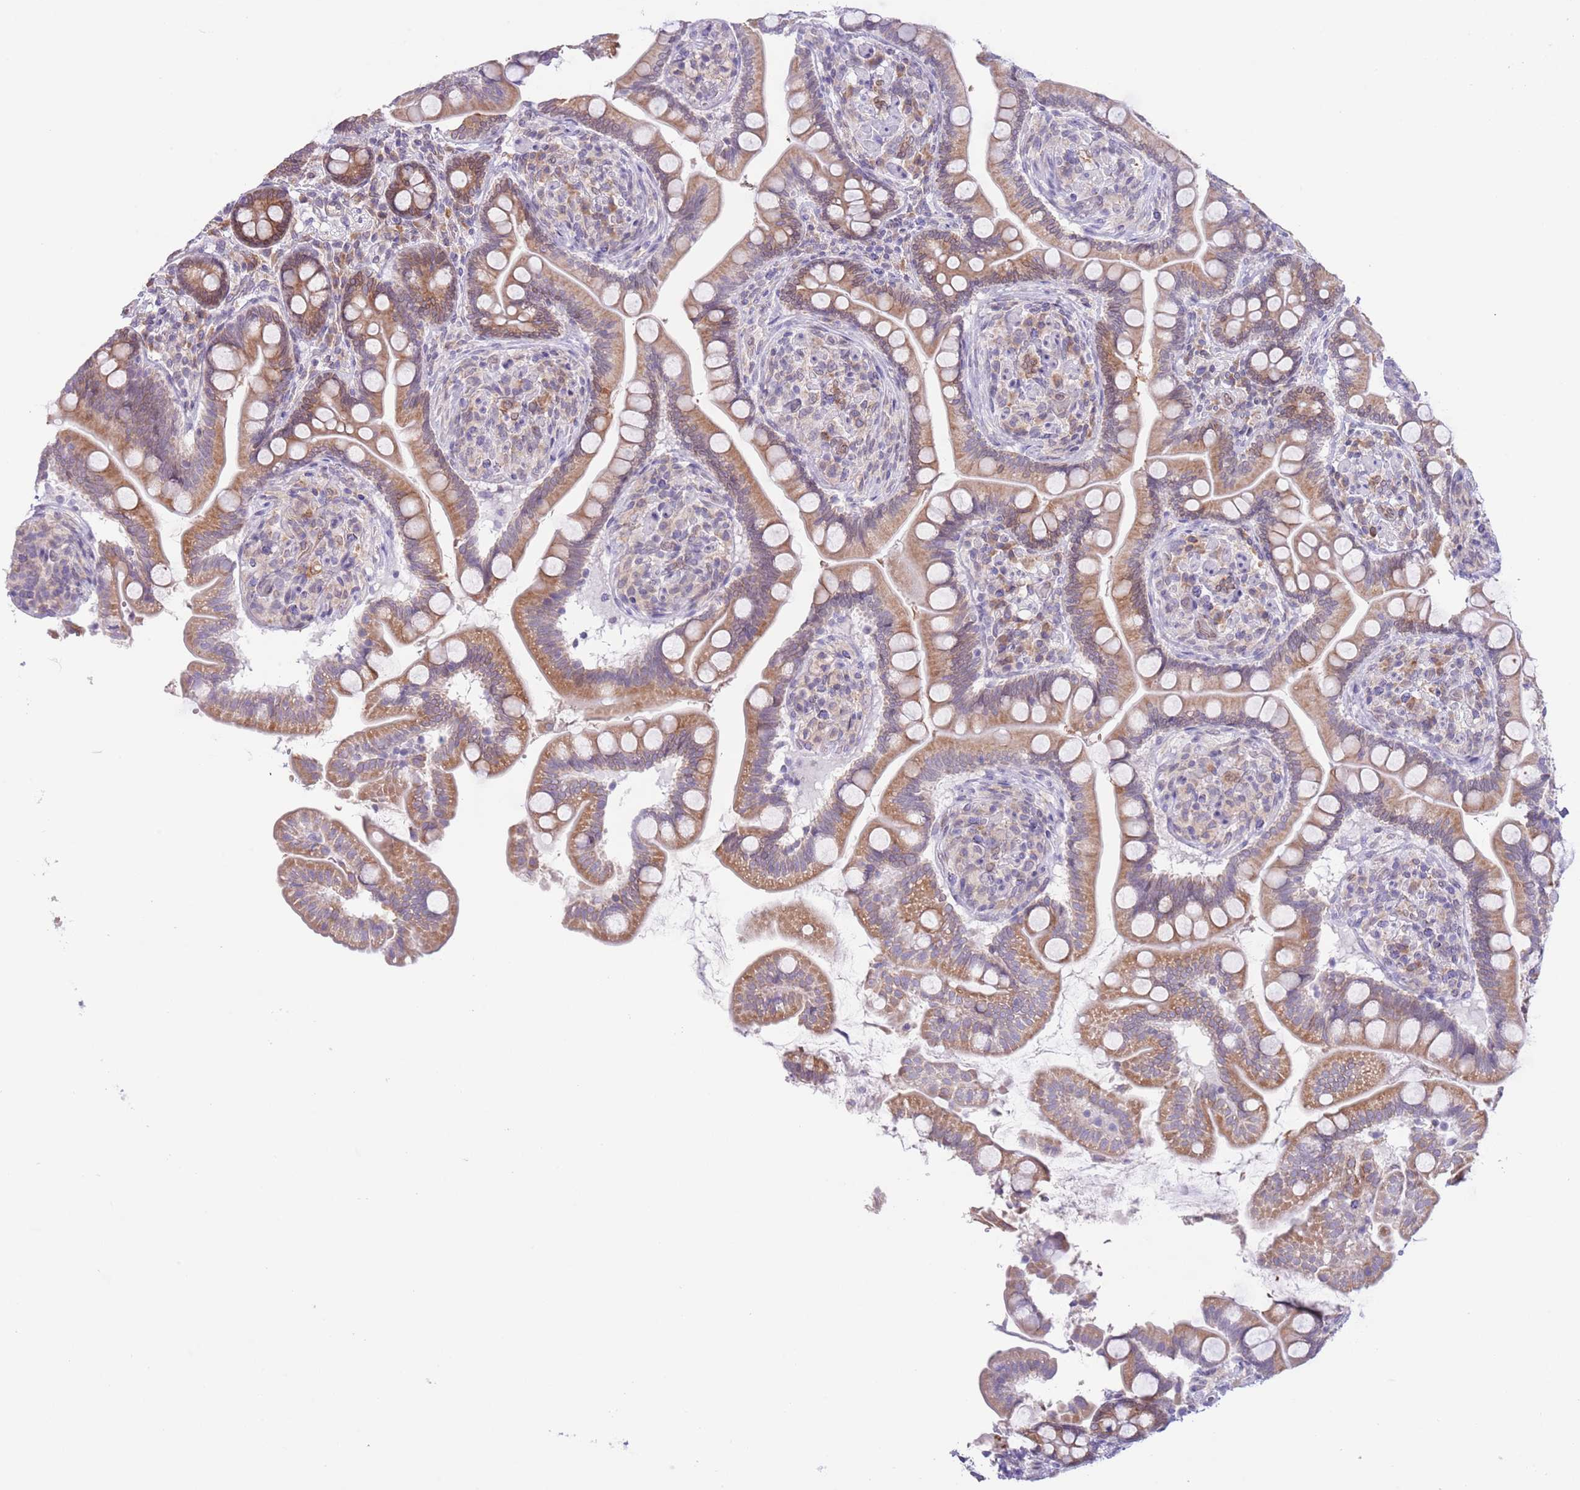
{"staining": {"intensity": "moderate", "quantity": ">75%", "location": "cytoplasmic/membranous"}, "tissue": "small intestine", "cell_type": "Glandular cells", "image_type": "normal", "snomed": [{"axis": "morphology", "description": "Normal tissue, NOS"}, {"axis": "topography", "description": "Small intestine"}], "caption": "Moderate cytoplasmic/membranous staining is seen in approximately >75% of glandular cells in benign small intestine.", "gene": "EBPL", "patient": {"sex": "female", "age": 64}}